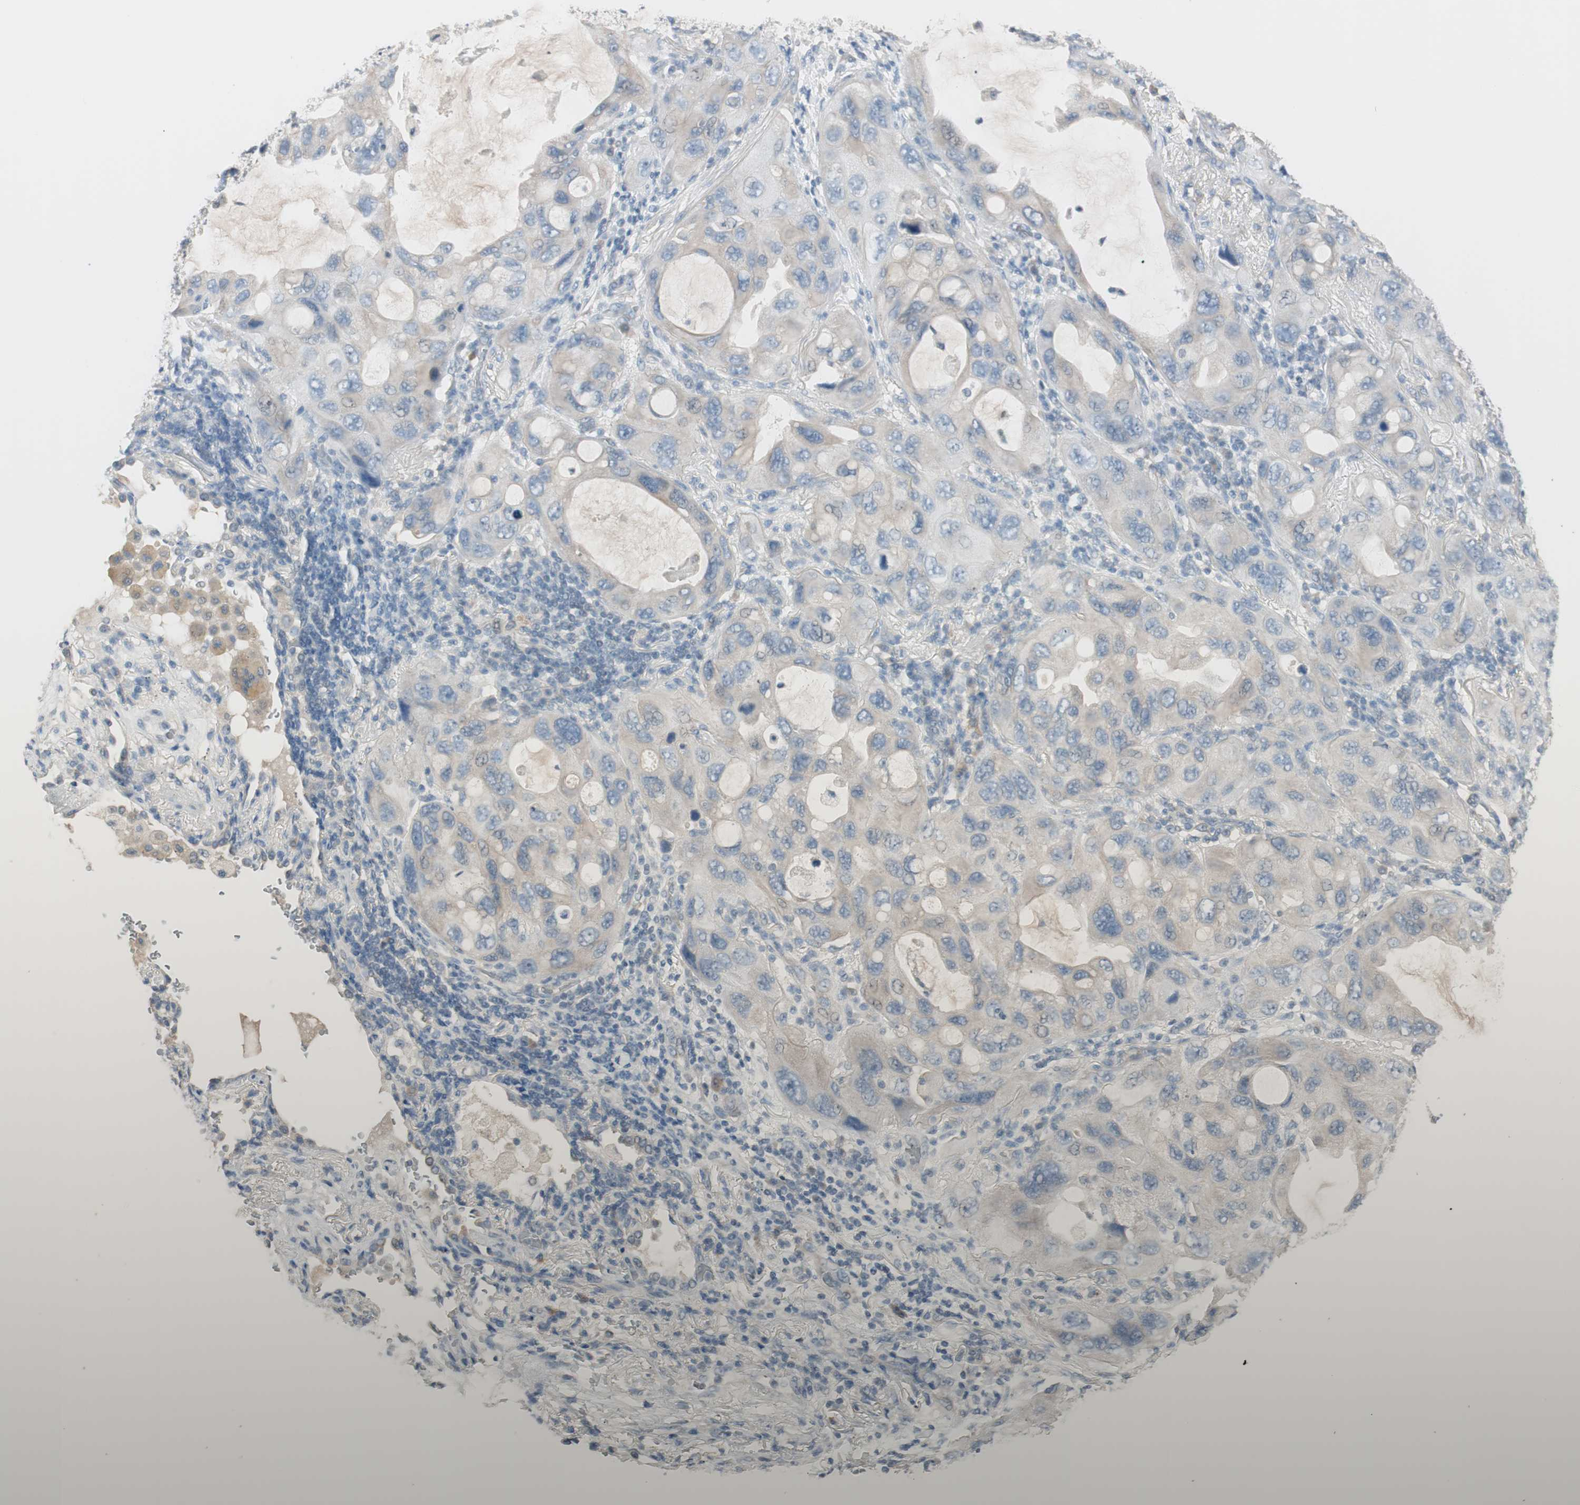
{"staining": {"intensity": "weak", "quantity": "25%-75%", "location": "cytoplasmic/membranous"}, "tissue": "lung cancer", "cell_type": "Tumor cells", "image_type": "cancer", "snomed": [{"axis": "morphology", "description": "Squamous cell carcinoma, NOS"}, {"axis": "topography", "description": "Lung"}], "caption": "Tumor cells show low levels of weak cytoplasmic/membranous staining in about 25%-75% of cells in human squamous cell carcinoma (lung). The protein is stained brown, and the nuclei are stained in blue (DAB (3,3'-diaminobenzidine) IHC with brightfield microscopy, high magnification).", "gene": "KHK", "patient": {"sex": "female", "age": 73}}